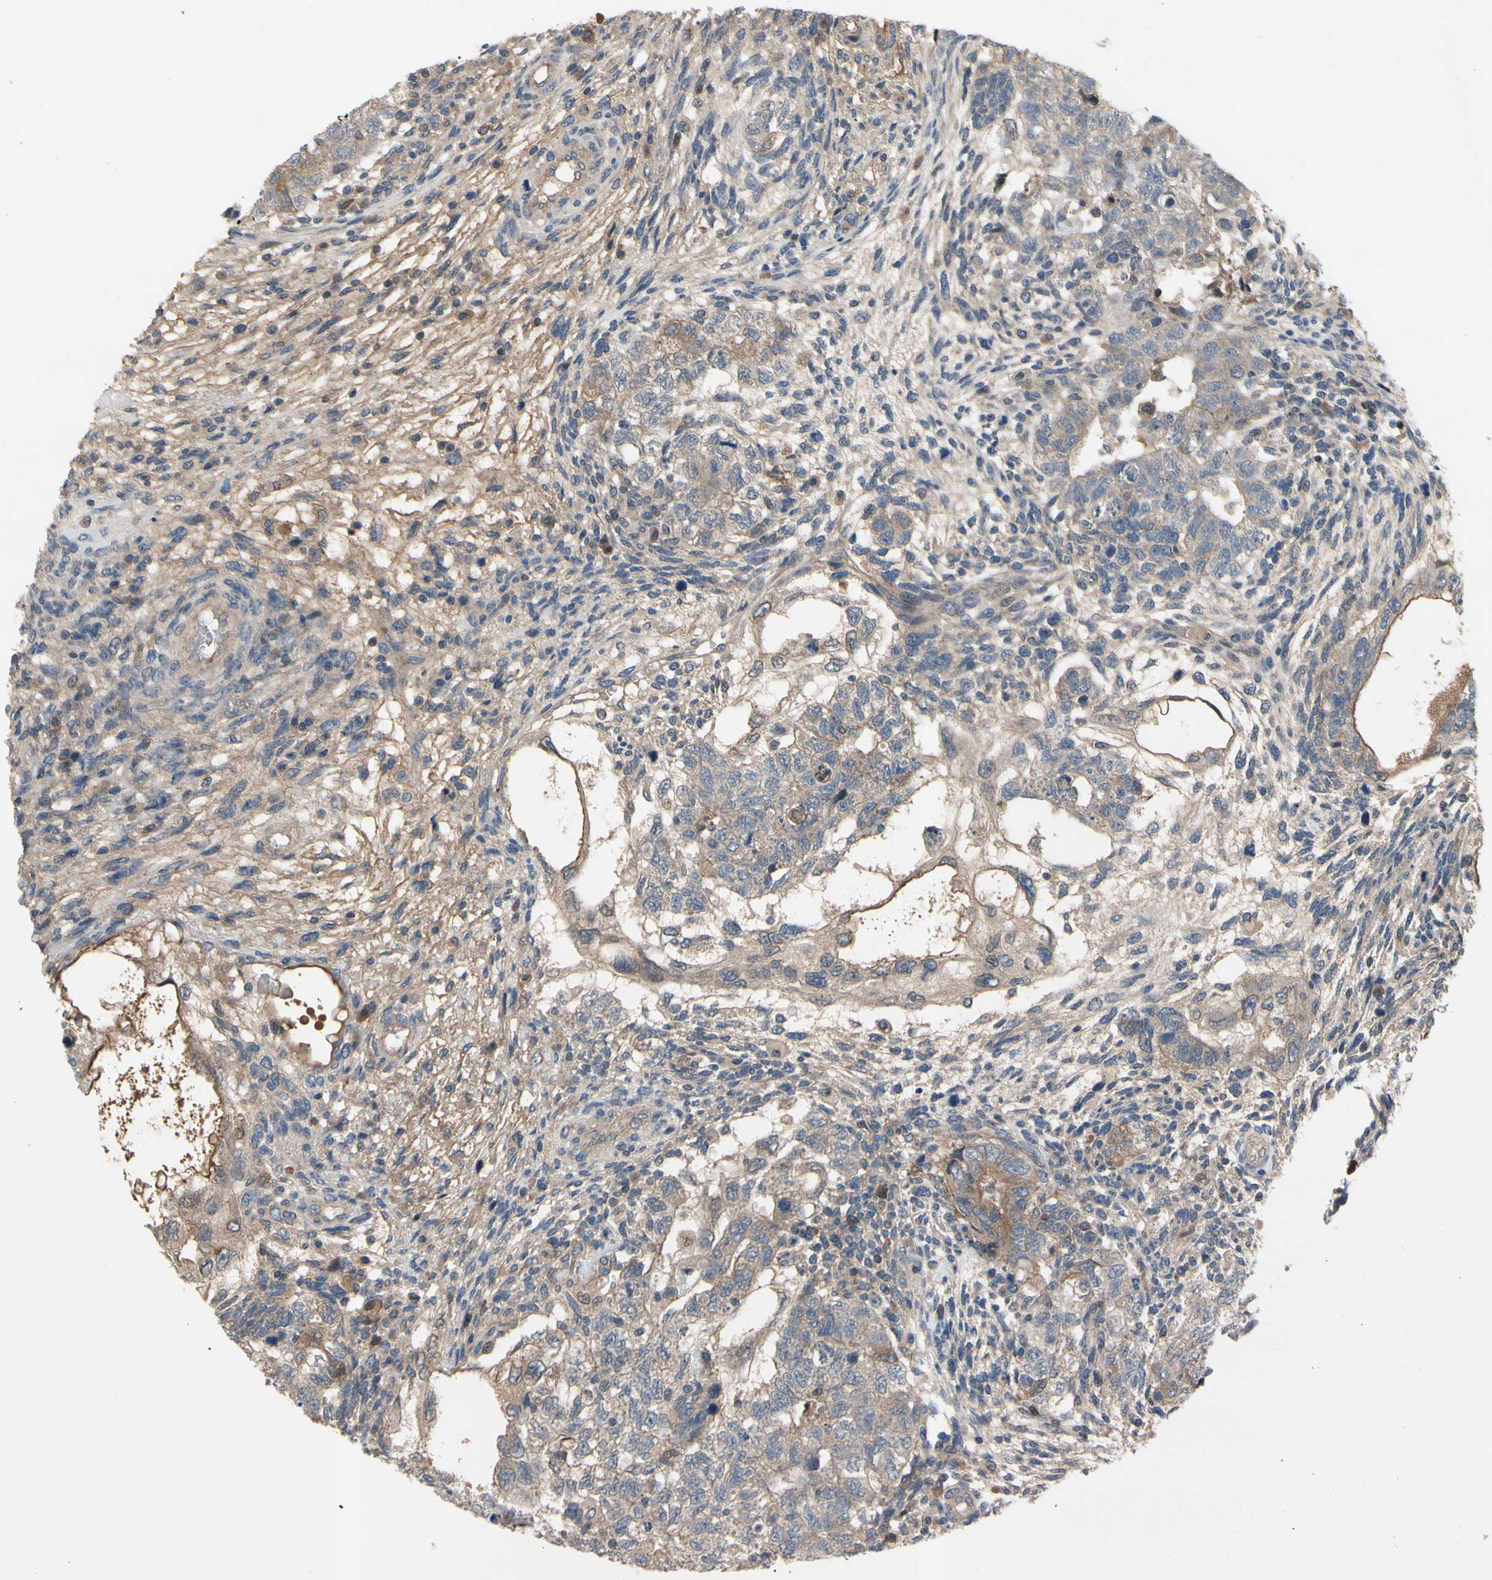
{"staining": {"intensity": "weak", "quantity": ">75%", "location": "cytoplasmic/membranous"}, "tissue": "testis cancer", "cell_type": "Tumor cells", "image_type": "cancer", "snomed": [{"axis": "morphology", "description": "Normal tissue, NOS"}, {"axis": "morphology", "description": "Carcinoma, Embryonal, NOS"}, {"axis": "topography", "description": "Testis"}], "caption": "Immunohistochemical staining of human testis cancer (embryonal carcinoma) exhibits weak cytoplasmic/membranous protein expression in about >75% of tumor cells.", "gene": "ICAM5", "patient": {"sex": "male", "age": 36}}